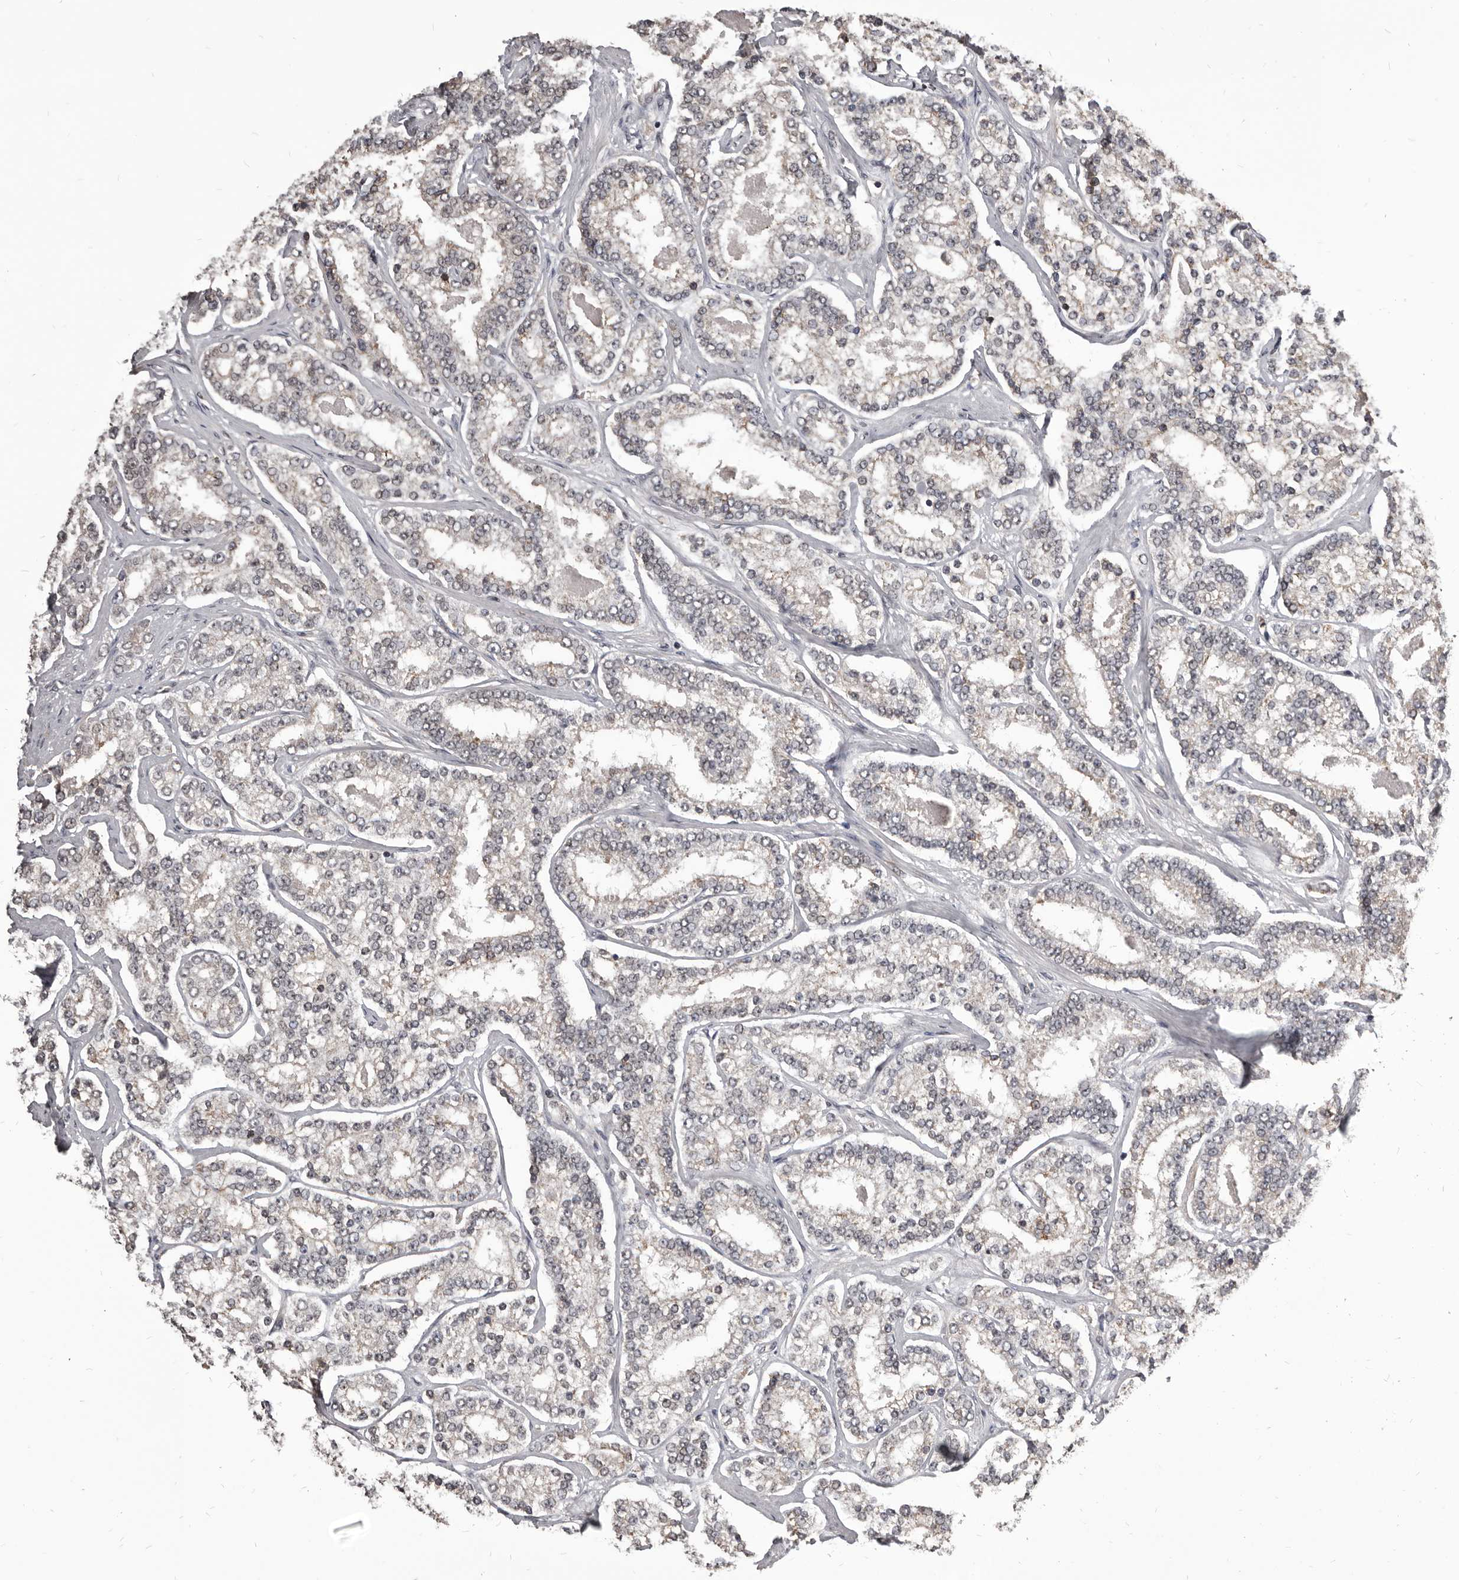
{"staining": {"intensity": "weak", "quantity": "<25%", "location": "cytoplasmic/membranous"}, "tissue": "prostate cancer", "cell_type": "Tumor cells", "image_type": "cancer", "snomed": [{"axis": "morphology", "description": "Normal tissue, NOS"}, {"axis": "morphology", "description": "Adenocarcinoma, High grade"}, {"axis": "topography", "description": "Prostate"}], "caption": "IHC of human prostate cancer (high-grade adenocarcinoma) displays no staining in tumor cells.", "gene": "ADAMTS20", "patient": {"sex": "male", "age": 83}}